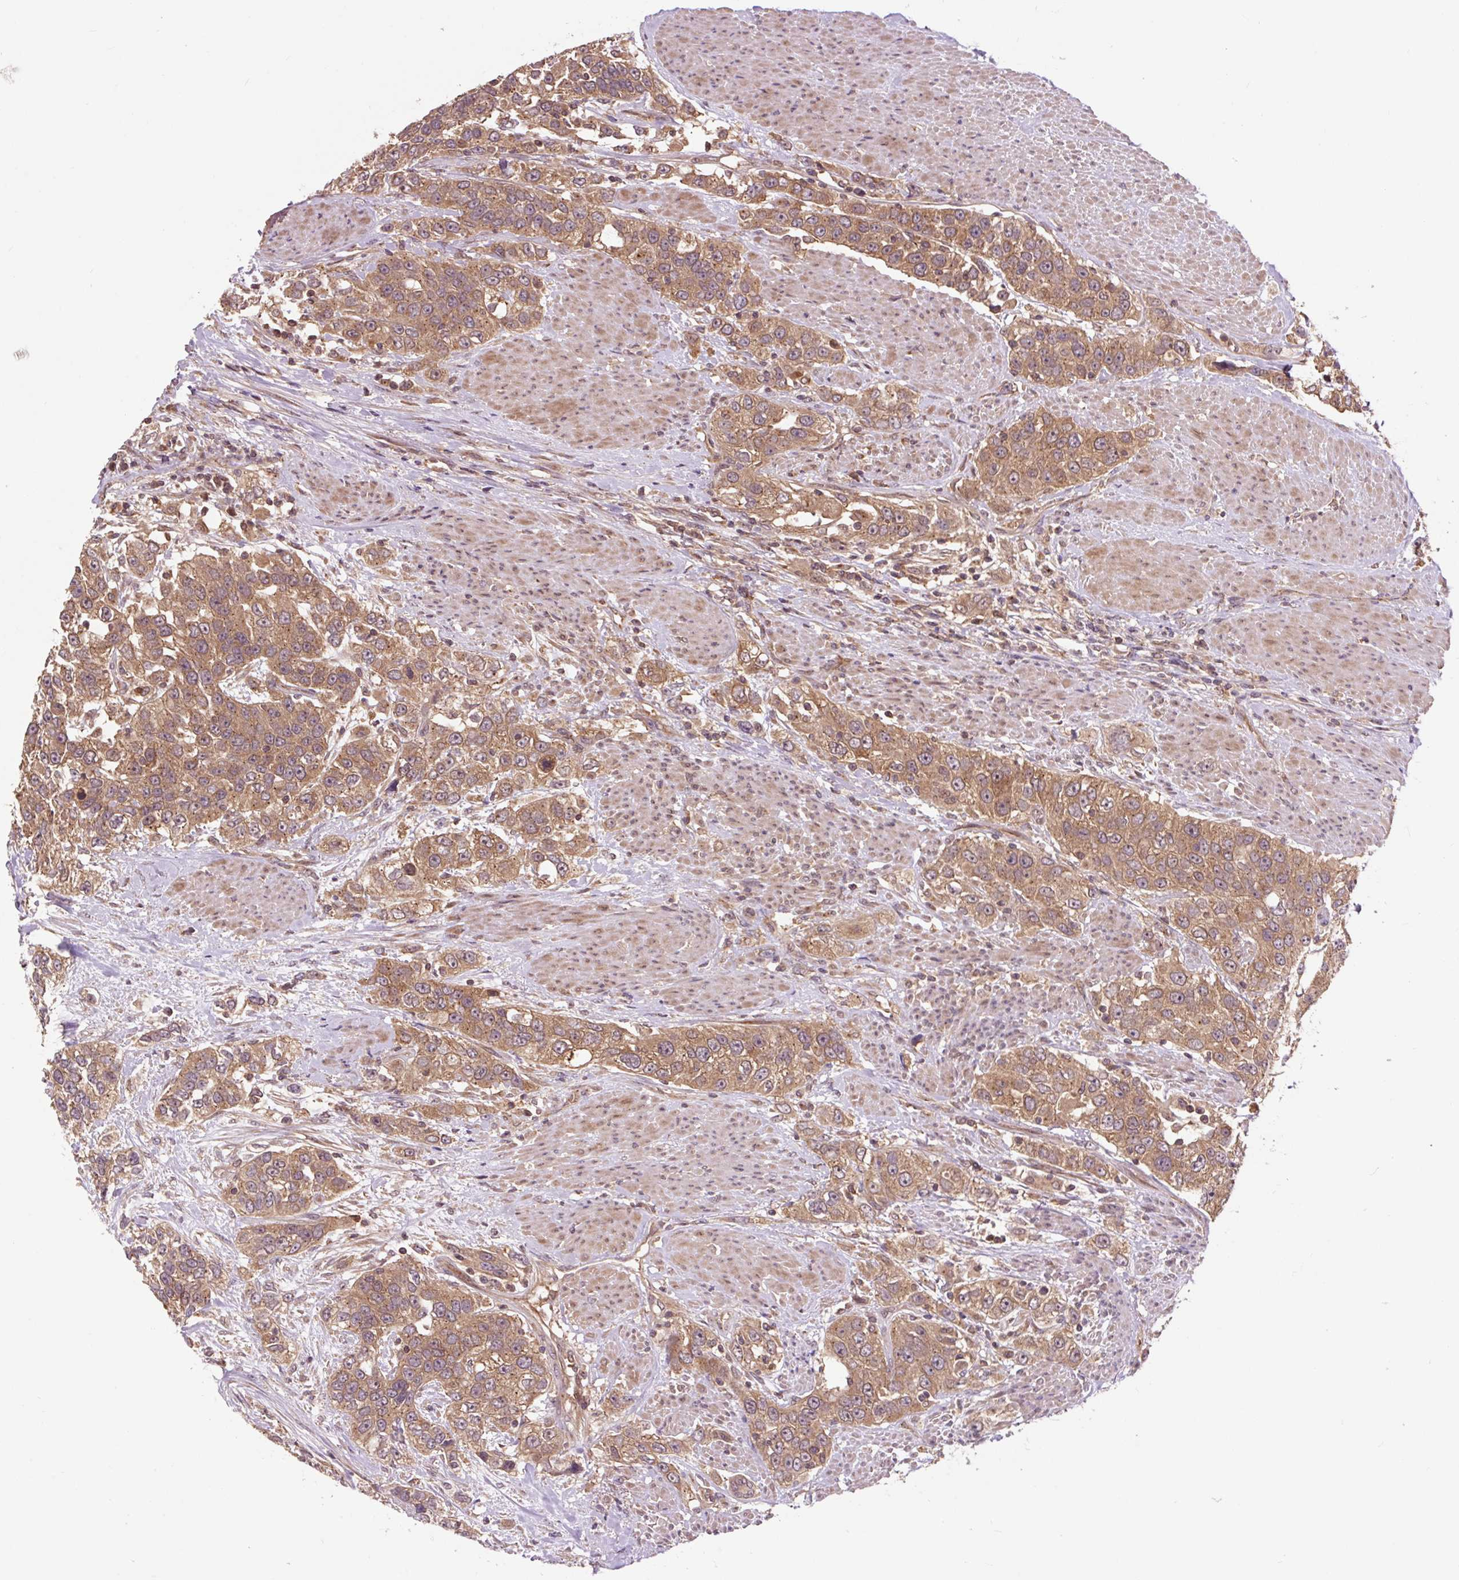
{"staining": {"intensity": "moderate", "quantity": ">75%", "location": "cytoplasmic/membranous"}, "tissue": "urothelial cancer", "cell_type": "Tumor cells", "image_type": "cancer", "snomed": [{"axis": "morphology", "description": "Urothelial carcinoma, High grade"}, {"axis": "topography", "description": "Urinary bladder"}], "caption": "Protein expression analysis of human urothelial cancer reveals moderate cytoplasmic/membranous expression in approximately >75% of tumor cells.", "gene": "MMS19", "patient": {"sex": "female", "age": 80}}